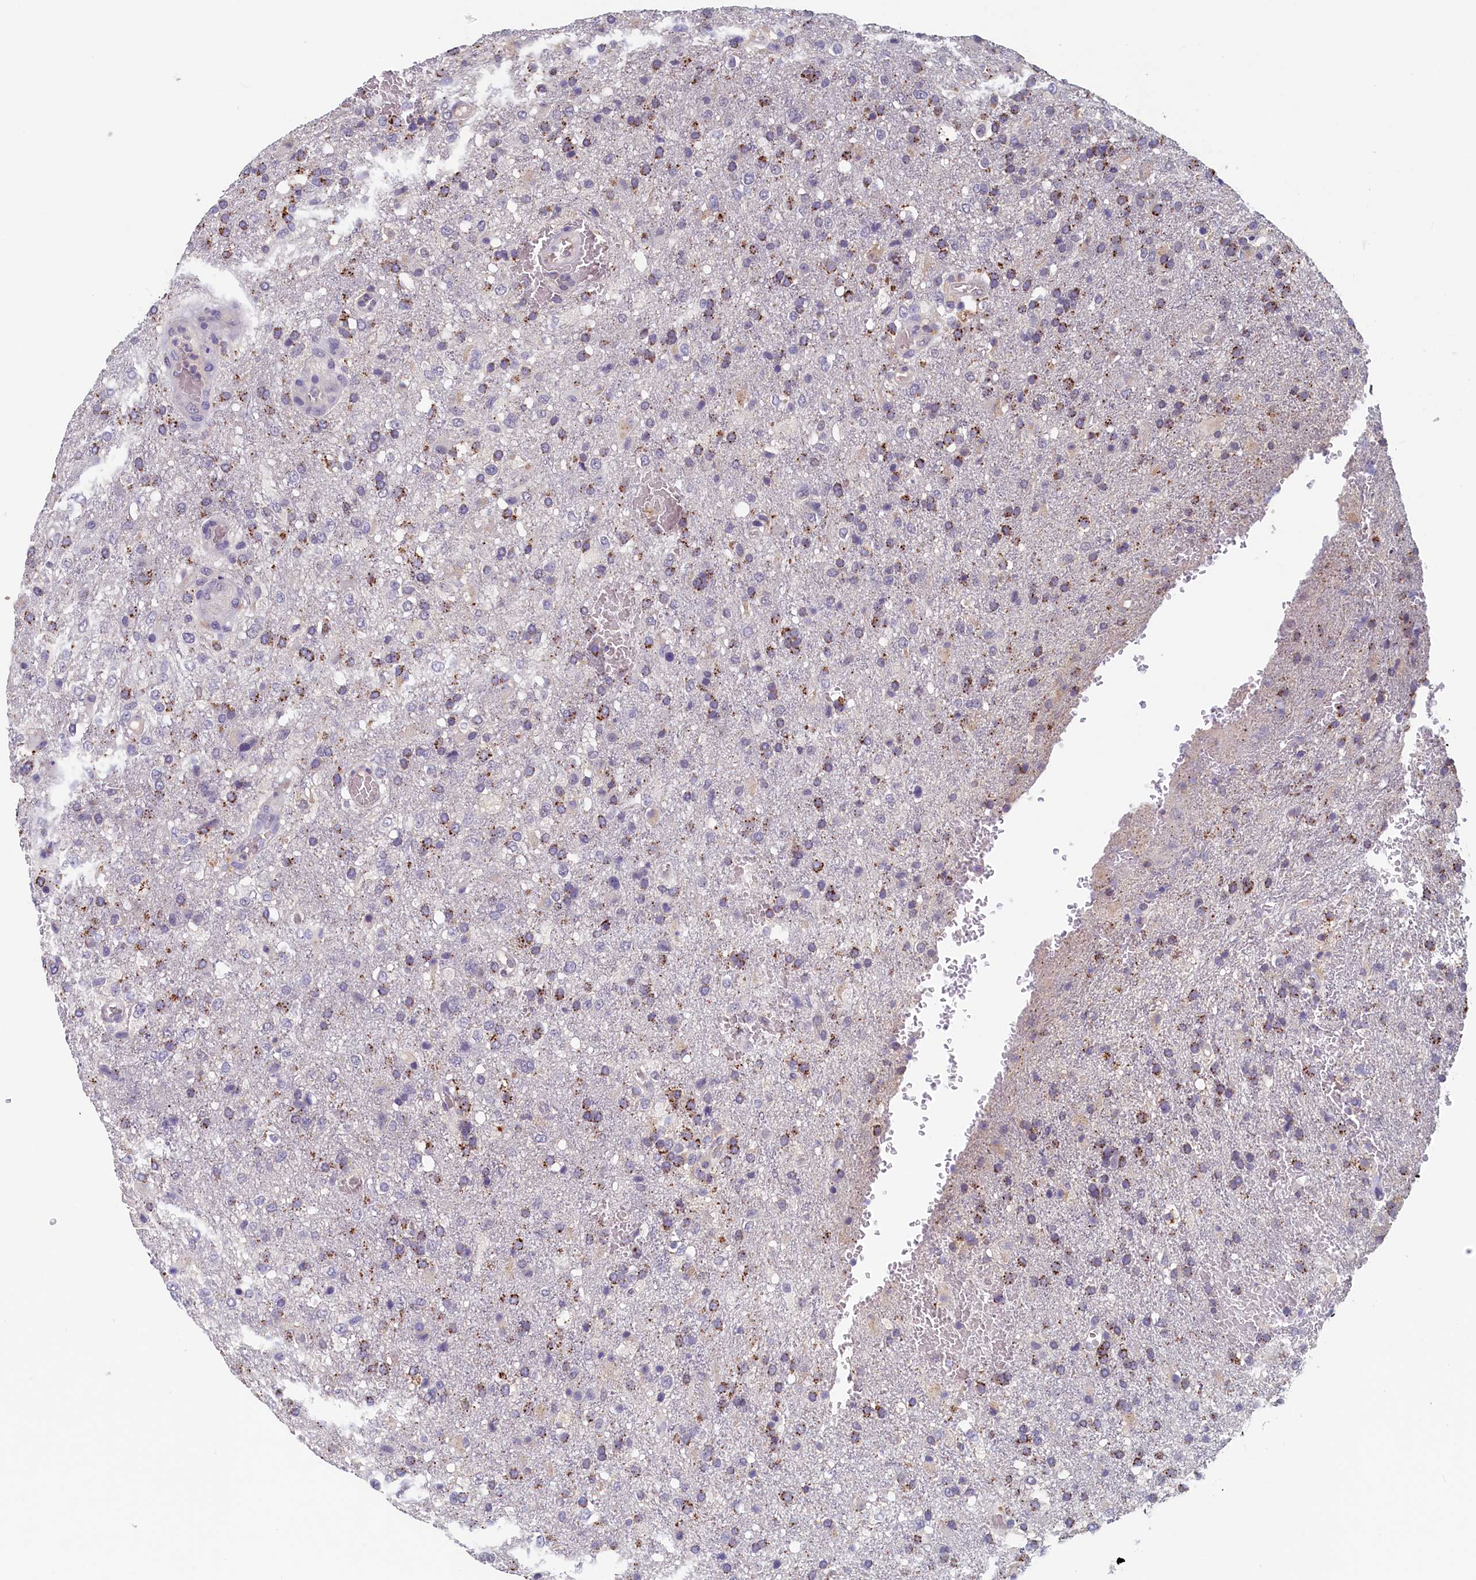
{"staining": {"intensity": "moderate", "quantity": "<25%", "location": "cytoplasmic/membranous"}, "tissue": "glioma", "cell_type": "Tumor cells", "image_type": "cancer", "snomed": [{"axis": "morphology", "description": "Glioma, malignant, High grade"}, {"axis": "topography", "description": "Brain"}], "caption": "Immunohistochemistry of human malignant glioma (high-grade) demonstrates low levels of moderate cytoplasmic/membranous positivity in approximately <25% of tumor cells.", "gene": "NUBP2", "patient": {"sex": "female", "age": 74}}